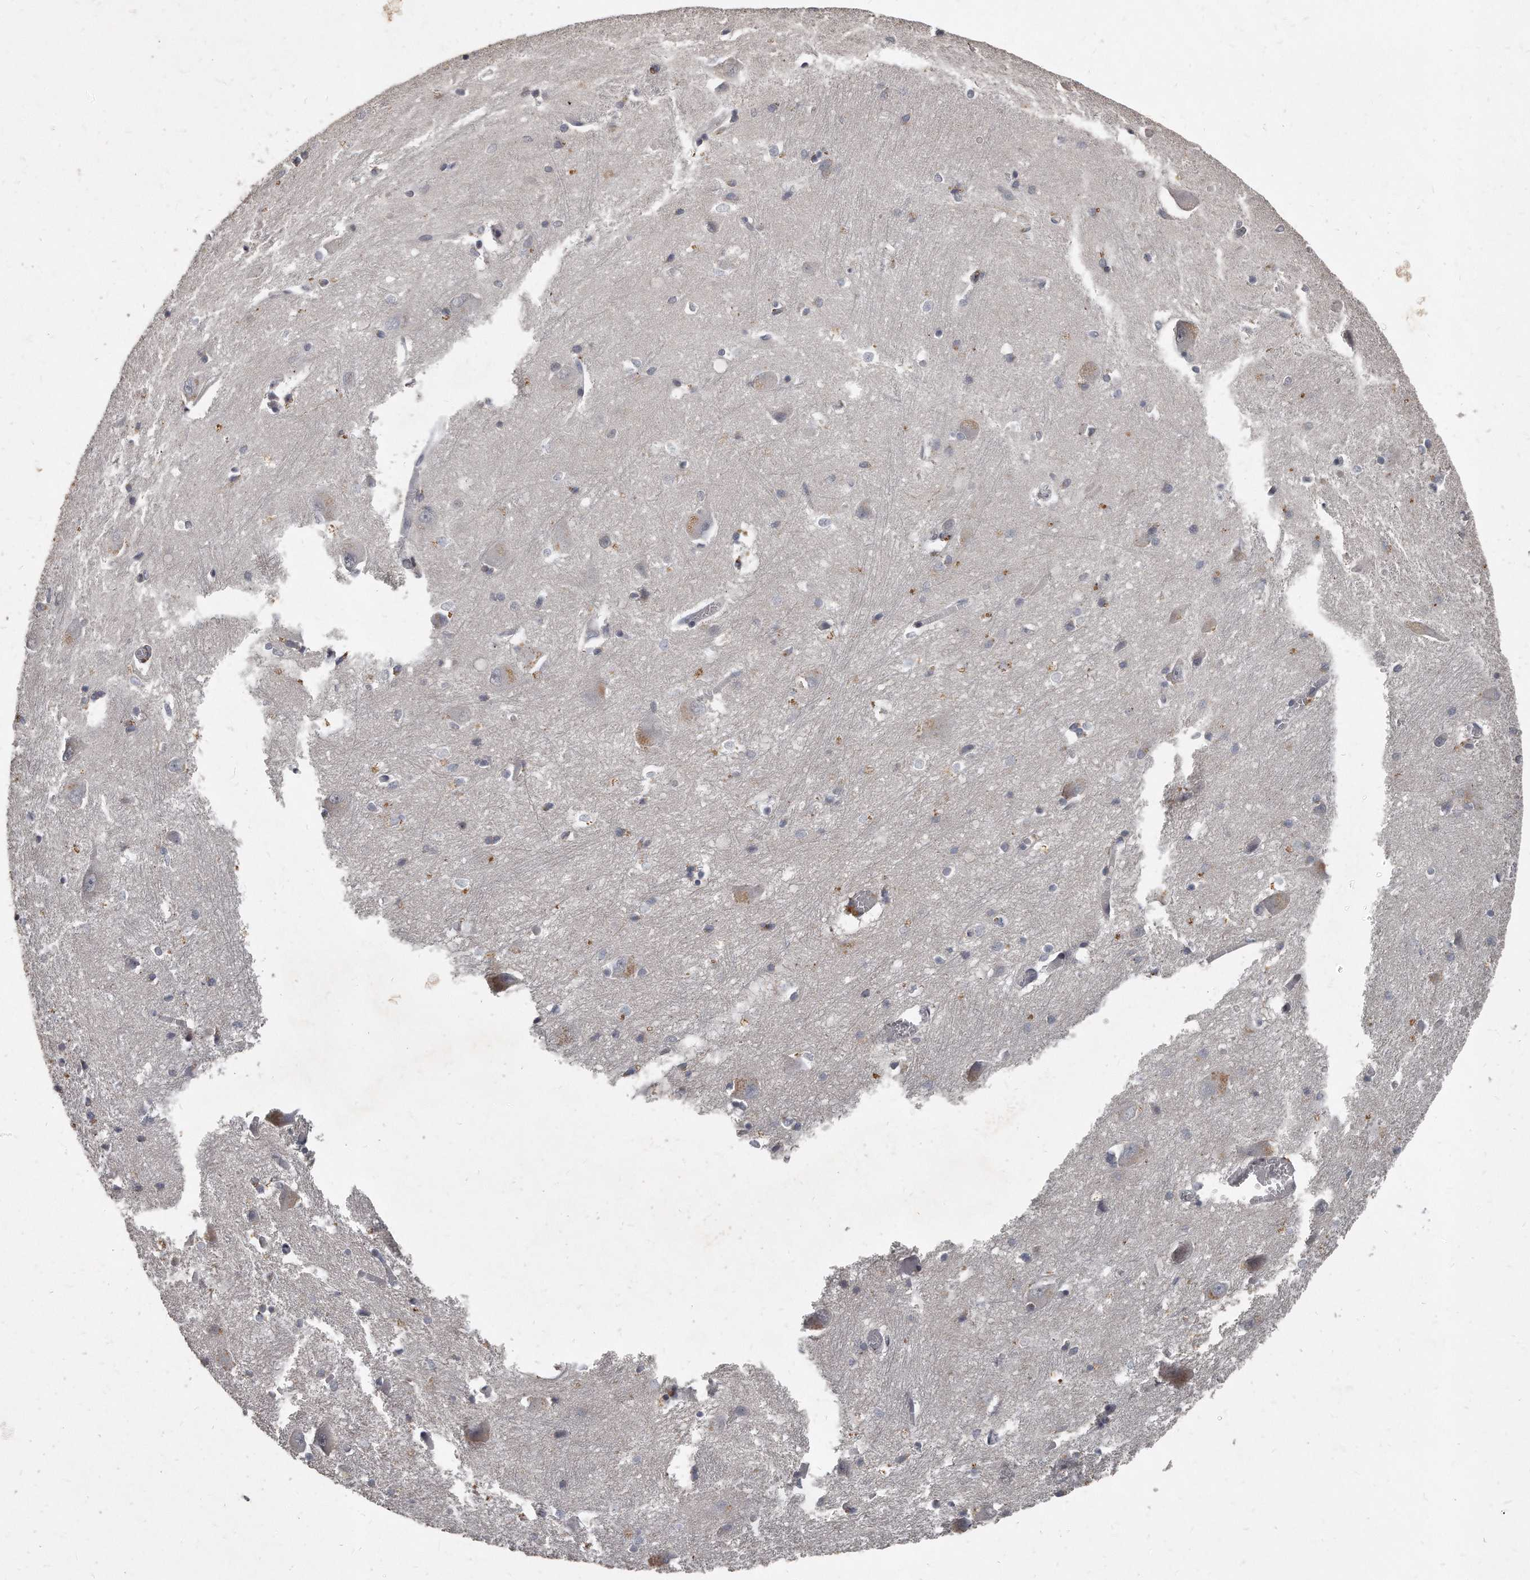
{"staining": {"intensity": "weak", "quantity": "<25%", "location": "cytoplasmic/membranous"}, "tissue": "caudate", "cell_type": "Glial cells", "image_type": "normal", "snomed": [{"axis": "morphology", "description": "Normal tissue, NOS"}, {"axis": "topography", "description": "Lateral ventricle wall"}], "caption": "IHC of unremarkable human caudate reveals no expression in glial cells.", "gene": "GCH1", "patient": {"sex": "male", "age": 37}}